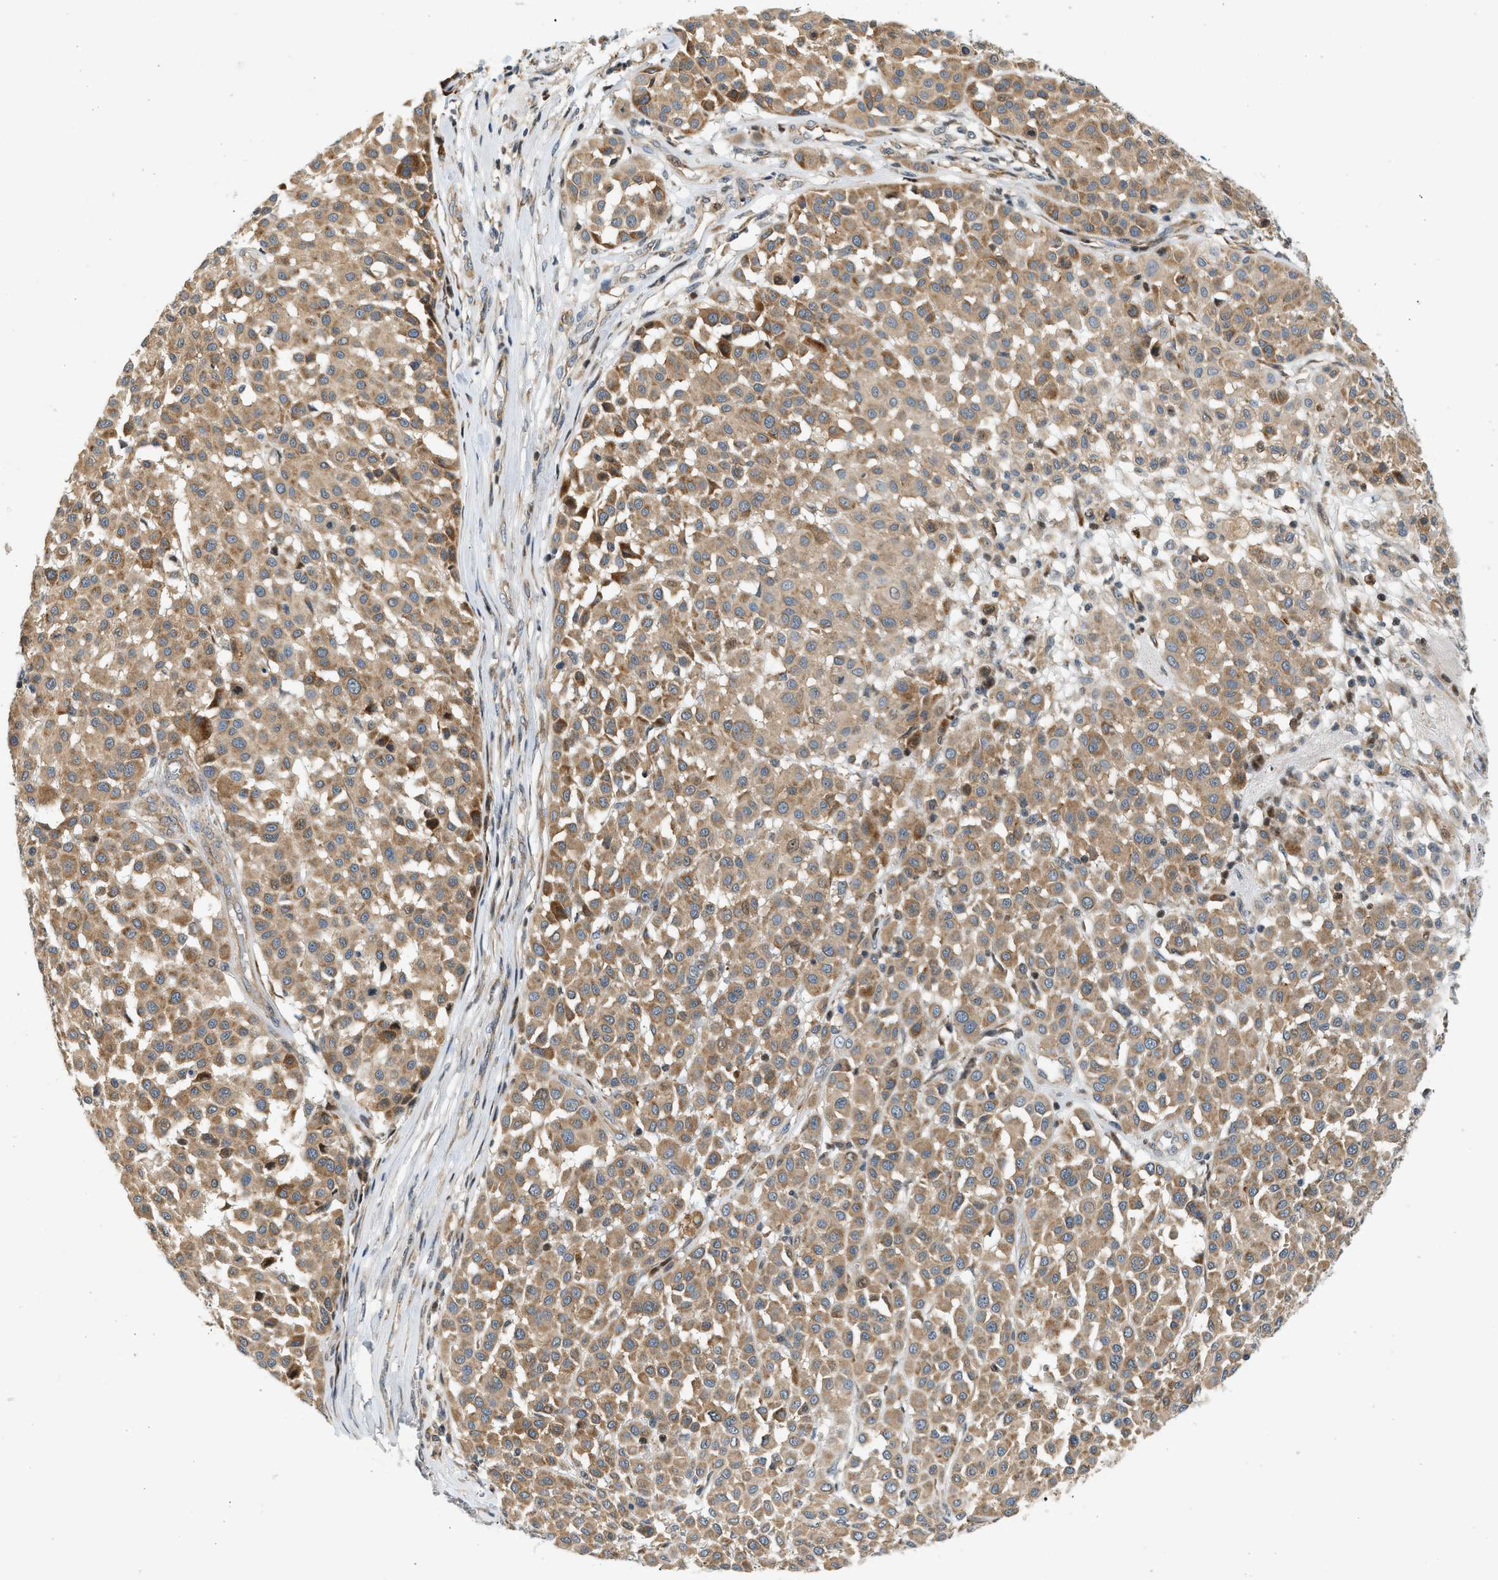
{"staining": {"intensity": "moderate", "quantity": ">75%", "location": "cytoplasmic/membranous"}, "tissue": "melanoma", "cell_type": "Tumor cells", "image_type": "cancer", "snomed": [{"axis": "morphology", "description": "Malignant melanoma, Metastatic site"}, {"axis": "topography", "description": "Soft tissue"}], "caption": "There is medium levels of moderate cytoplasmic/membranous expression in tumor cells of malignant melanoma (metastatic site), as demonstrated by immunohistochemical staining (brown color).", "gene": "NRSN2", "patient": {"sex": "male", "age": 41}}